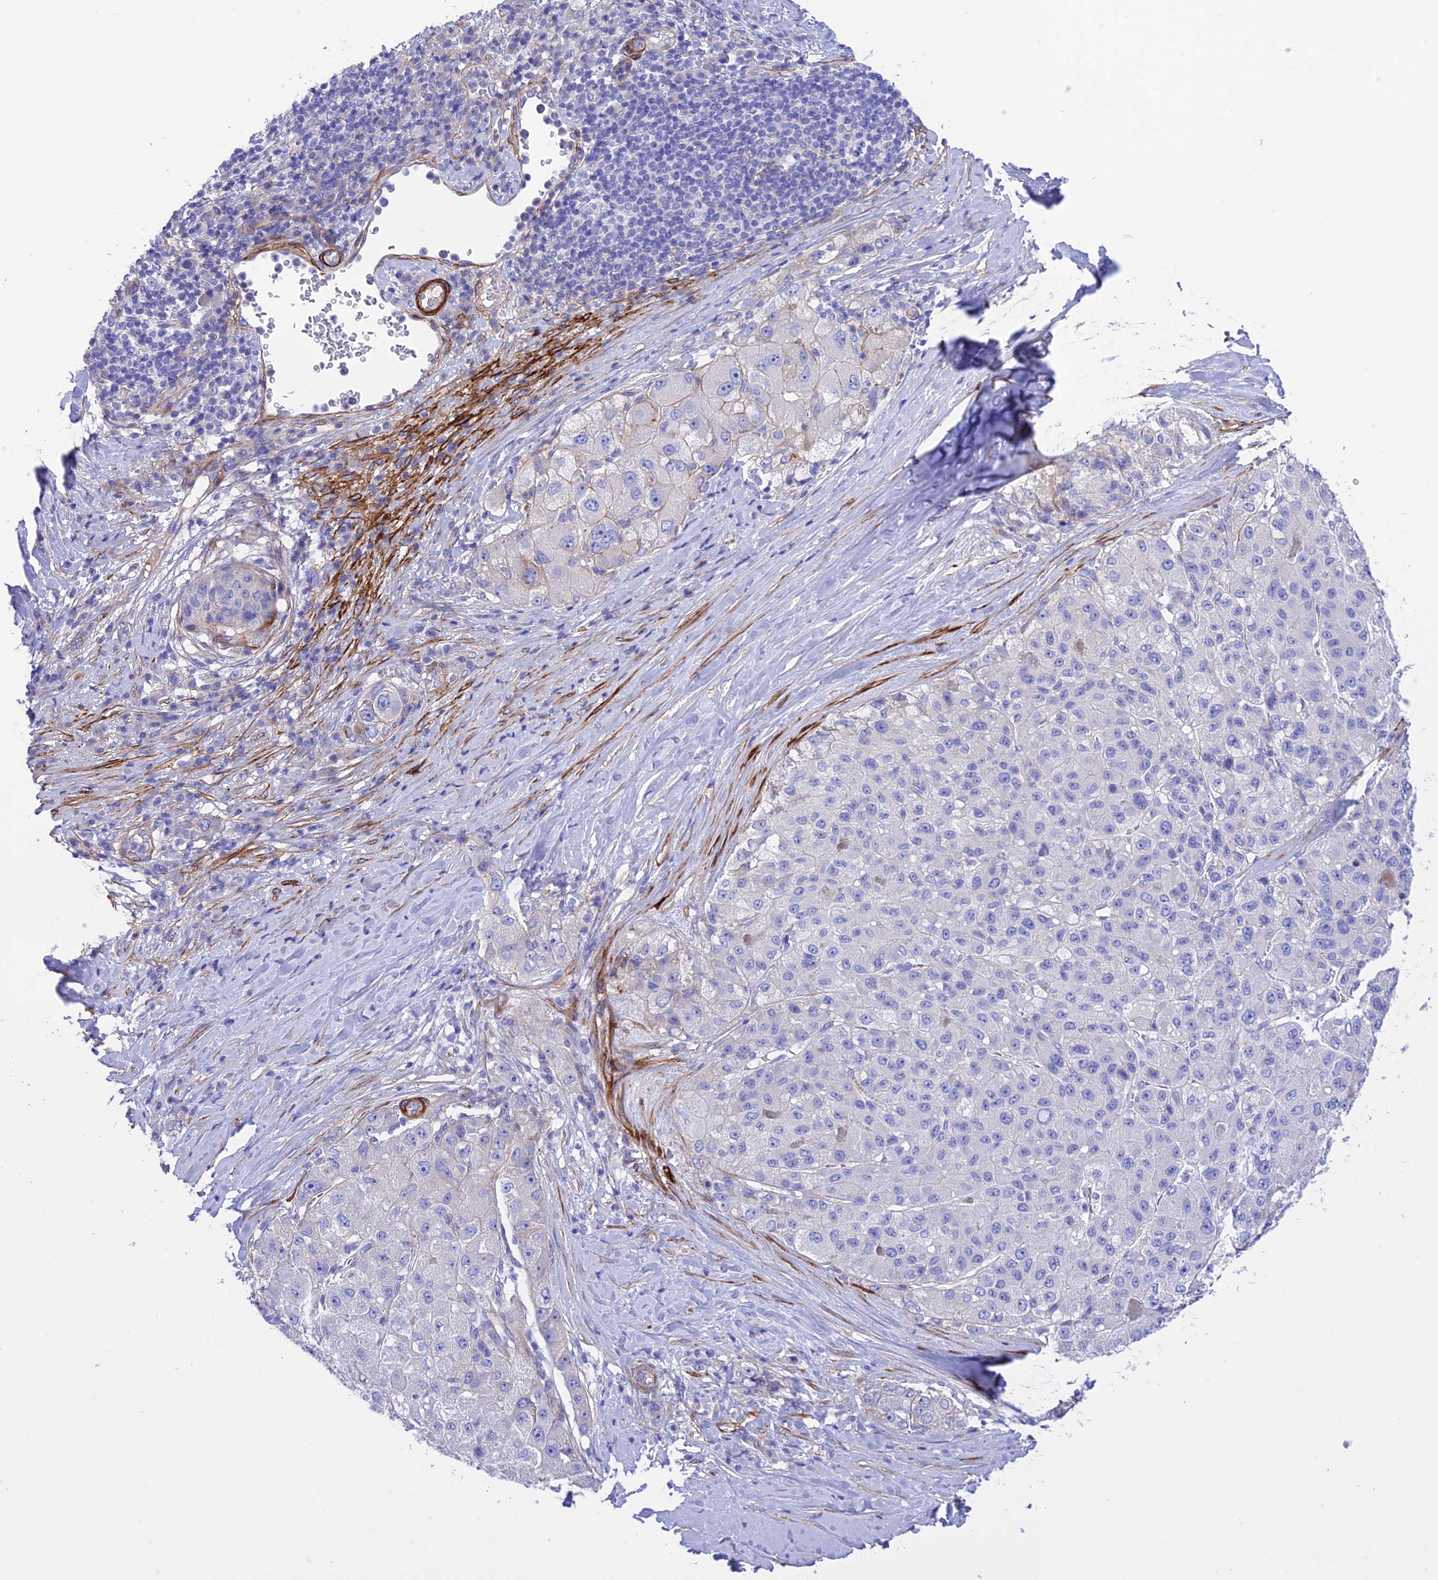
{"staining": {"intensity": "negative", "quantity": "none", "location": "none"}, "tissue": "liver cancer", "cell_type": "Tumor cells", "image_type": "cancer", "snomed": [{"axis": "morphology", "description": "Carcinoma, Hepatocellular, NOS"}, {"axis": "topography", "description": "Liver"}], "caption": "Immunohistochemistry micrograph of liver hepatocellular carcinoma stained for a protein (brown), which reveals no positivity in tumor cells. Nuclei are stained in blue.", "gene": "FRA10AC1", "patient": {"sex": "male", "age": 80}}